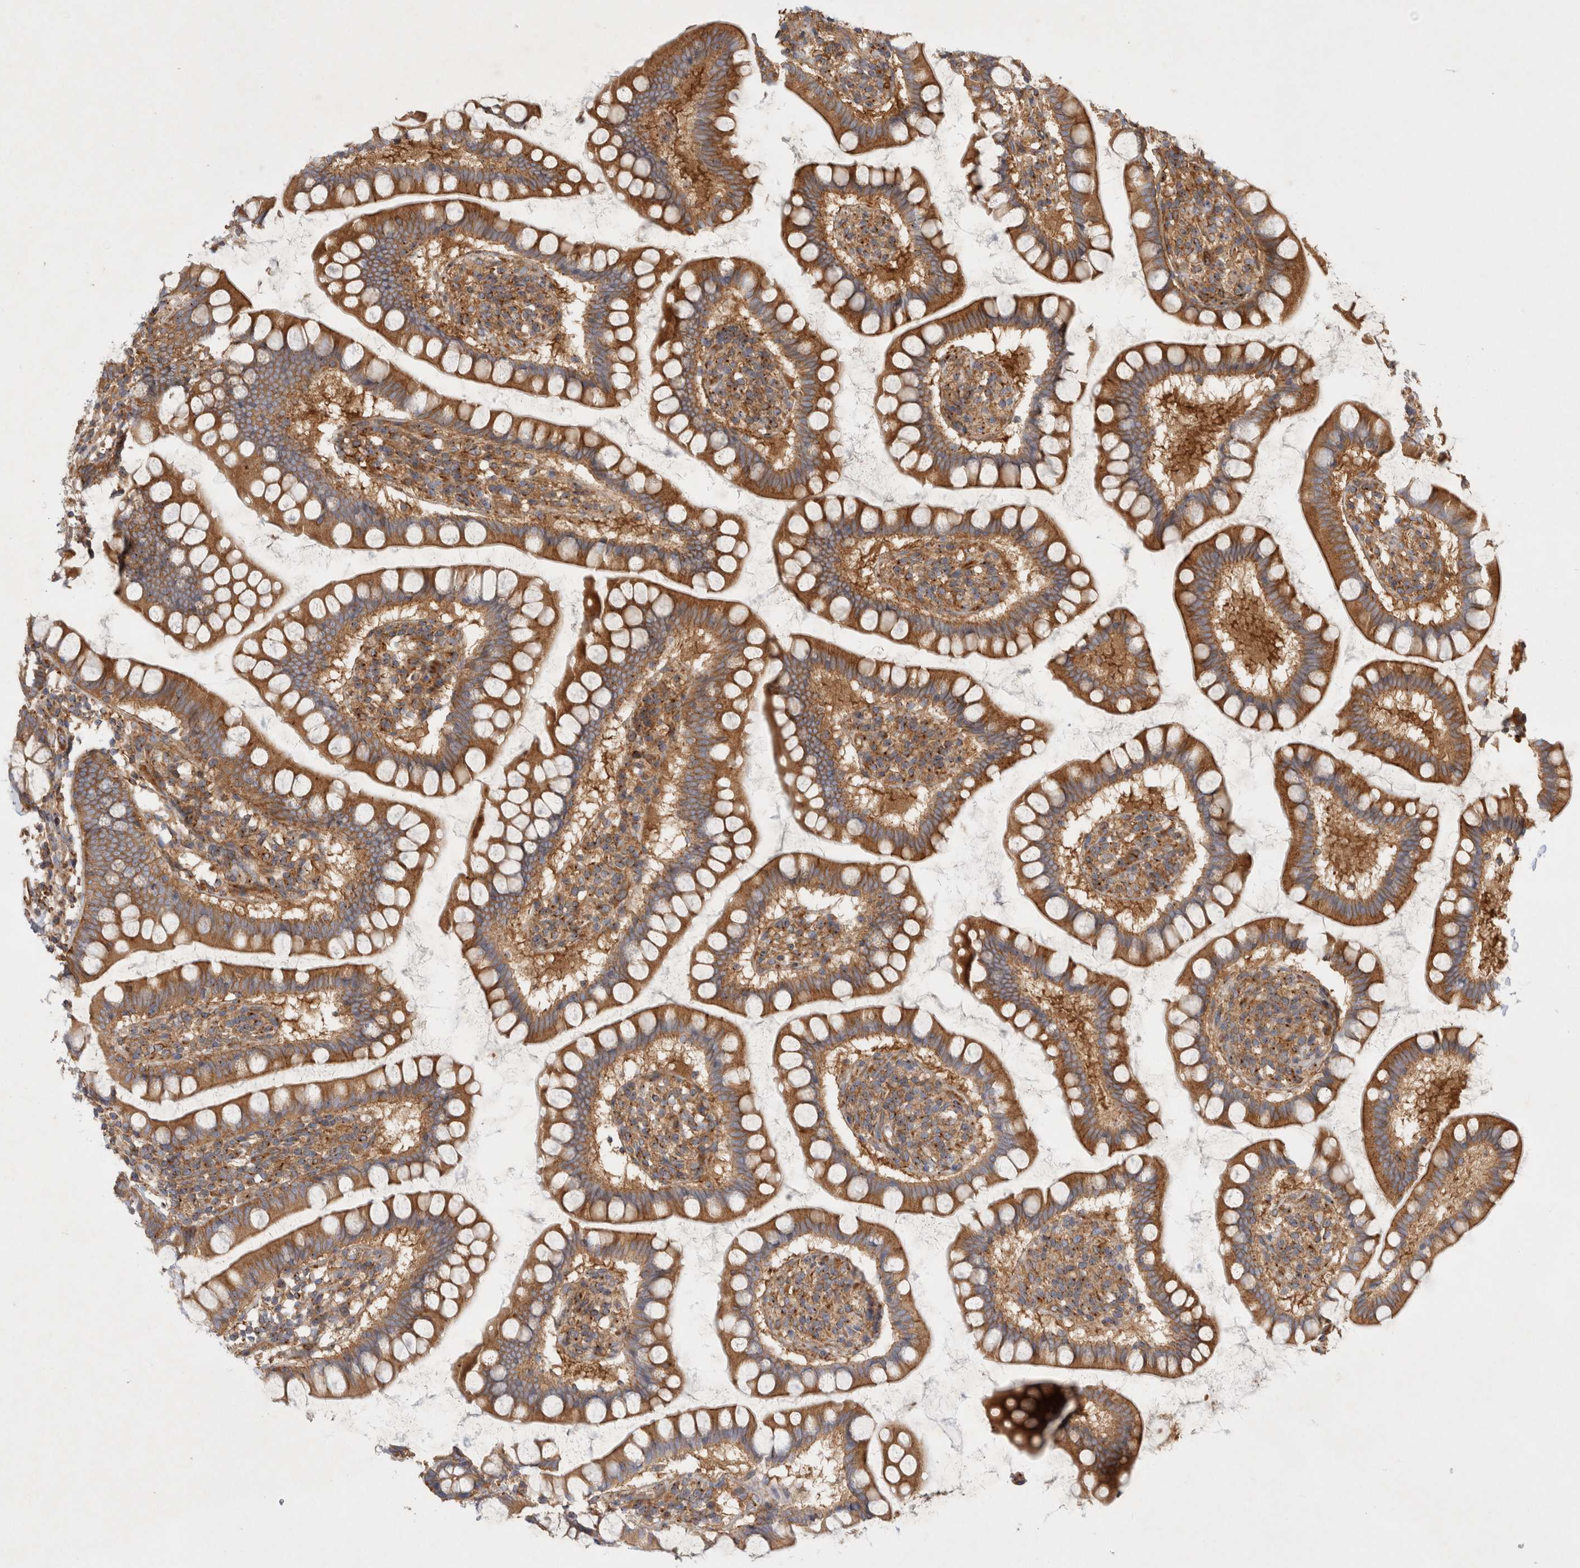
{"staining": {"intensity": "moderate", "quantity": ">75%", "location": "cytoplasmic/membranous"}, "tissue": "small intestine", "cell_type": "Glandular cells", "image_type": "normal", "snomed": [{"axis": "morphology", "description": "Normal tissue, NOS"}, {"axis": "topography", "description": "Small intestine"}], "caption": "The photomicrograph reveals a brown stain indicating the presence of a protein in the cytoplasmic/membranous of glandular cells in small intestine. The staining was performed using DAB (3,3'-diaminobenzidine), with brown indicating positive protein expression. Nuclei are stained blue with hematoxylin.", "gene": "GPR150", "patient": {"sex": "female", "age": 84}}